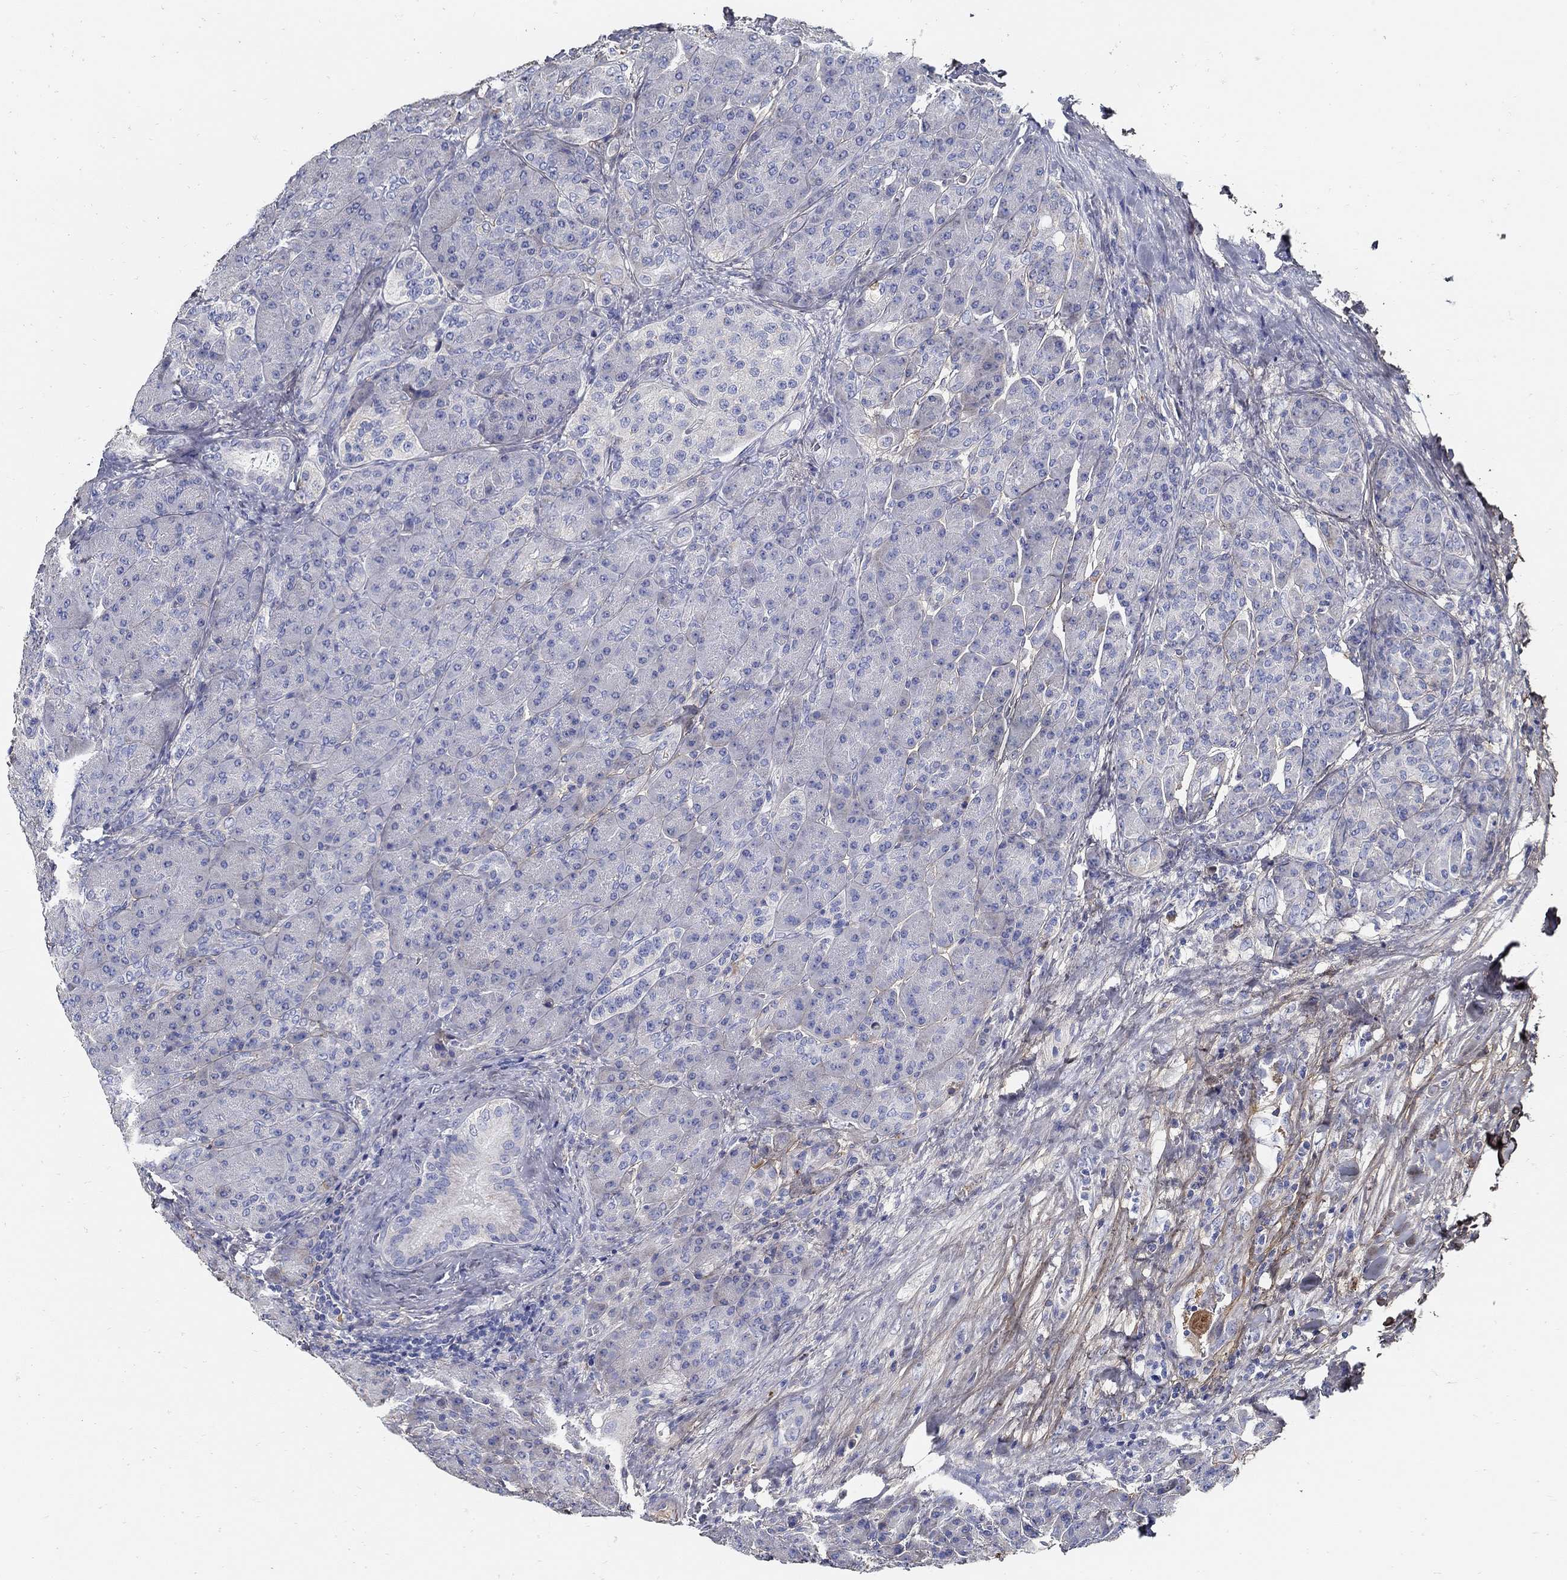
{"staining": {"intensity": "negative", "quantity": "none", "location": "none"}, "tissue": "pancreas", "cell_type": "Exocrine glandular cells", "image_type": "normal", "snomed": [{"axis": "morphology", "description": "Normal tissue, NOS"}, {"axis": "topography", "description": "Pancreas"}], "caption": "Immunohistochemical staining of benign pancreas displays no significant expression in exocrine glandular cells. The staining was performed using DAB (3,3'-diaminobenzidine) to visualize the protein expression in brown, while the nuclei were stained in blue with hematoxylin (Magnification: 20x).", "gene": "TGFBI", "patient": {"sex": "male", "age": 70}}